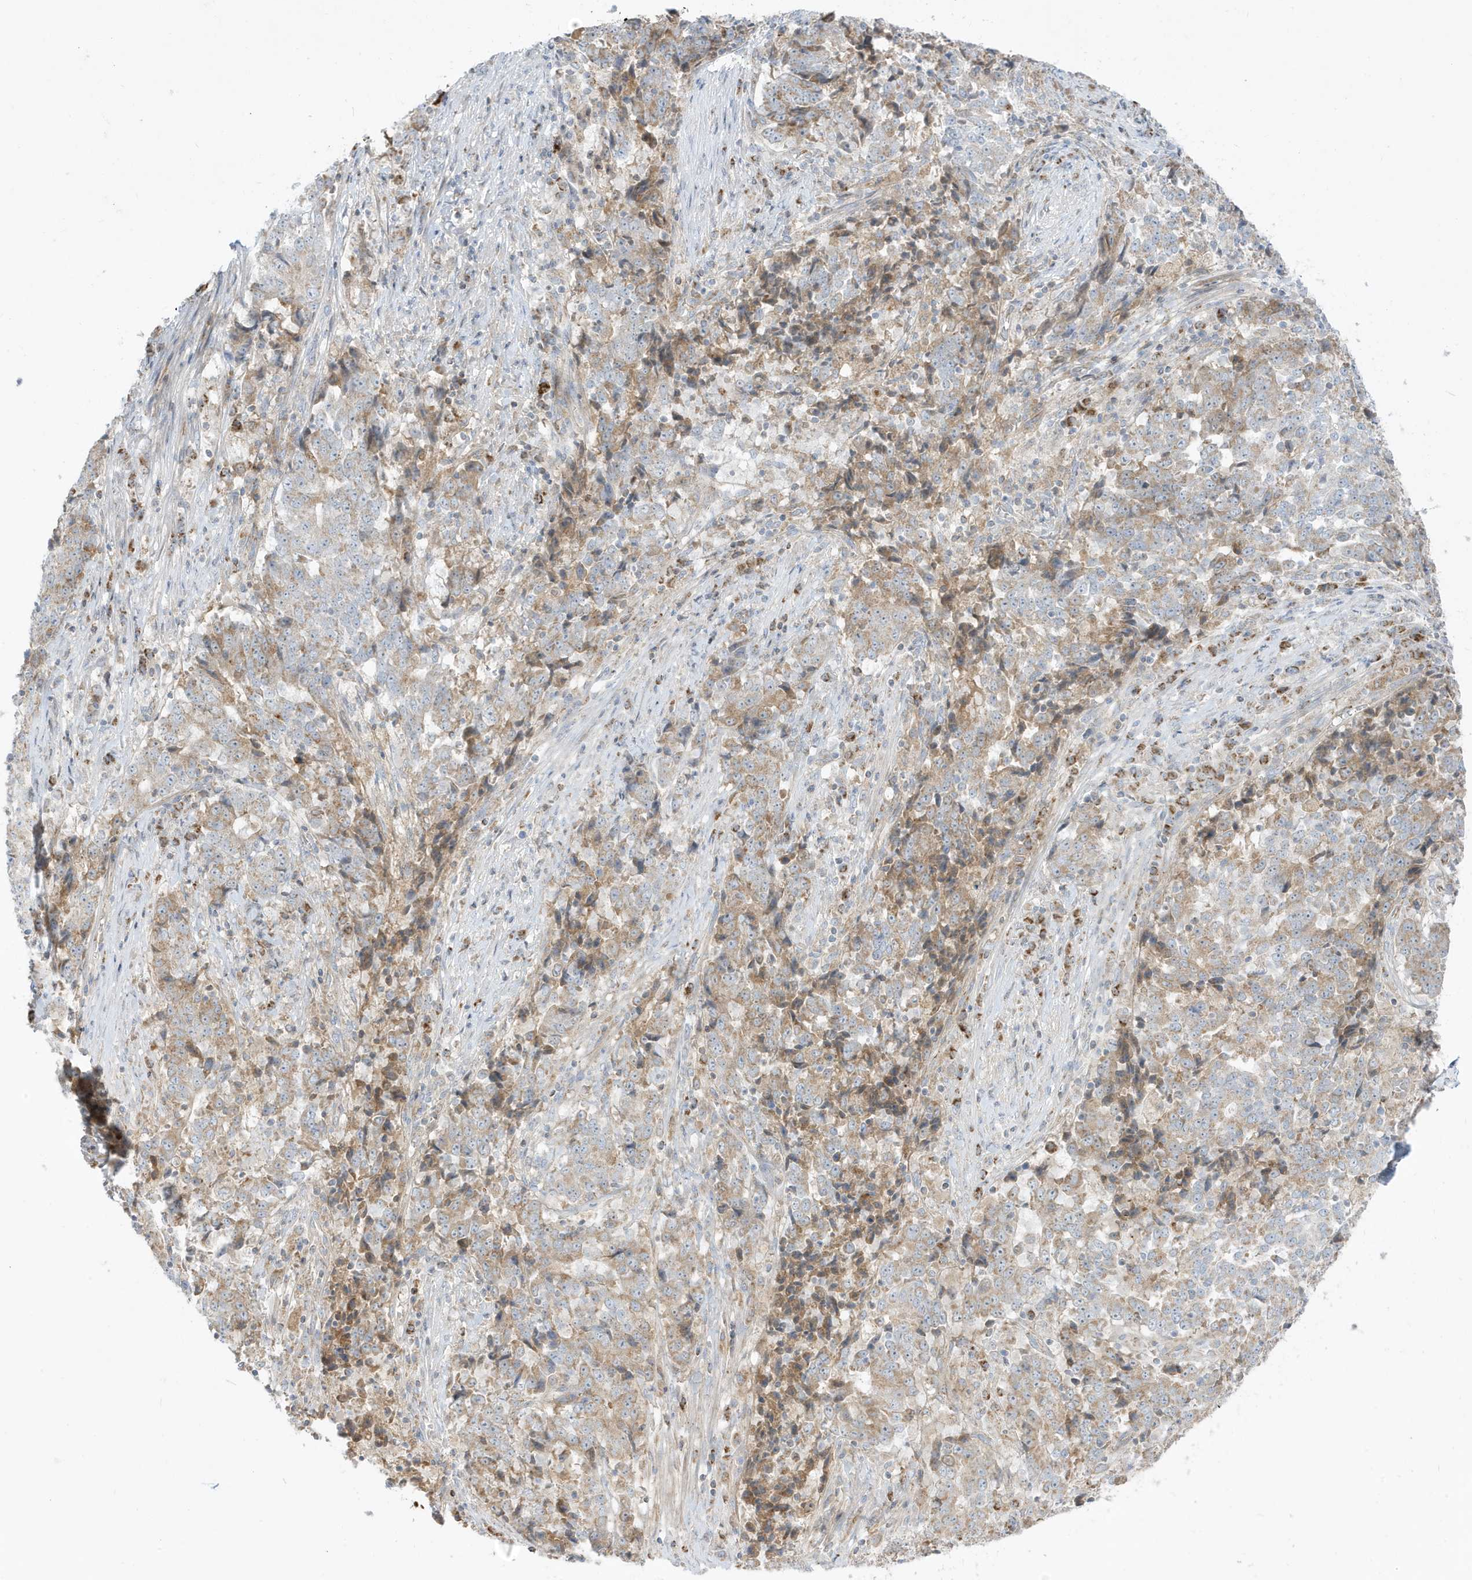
{"staining": {"intensity": "weak", "quantity": "25%-75%", "location": "cytoplasmic/membranous"}, "tissue": "stomach cancer", "cell_type": "Tumor cells", "image_type": "cancer", "snomed": [{"axis": "morphology", "description": "Adenocarcinoma, NOS"}, {"axis": "topography", "description": "Stomach"}], "caption": "The photomicrograph displays immunohistochemical staining of stomach cancer (adenocarcinoma). There is weak cytoplasmic/membranous staining is identified in about 25%-75% of tumor cells.", "gene": "IFT57", "patient": {"sex": "male", "age": 59}}